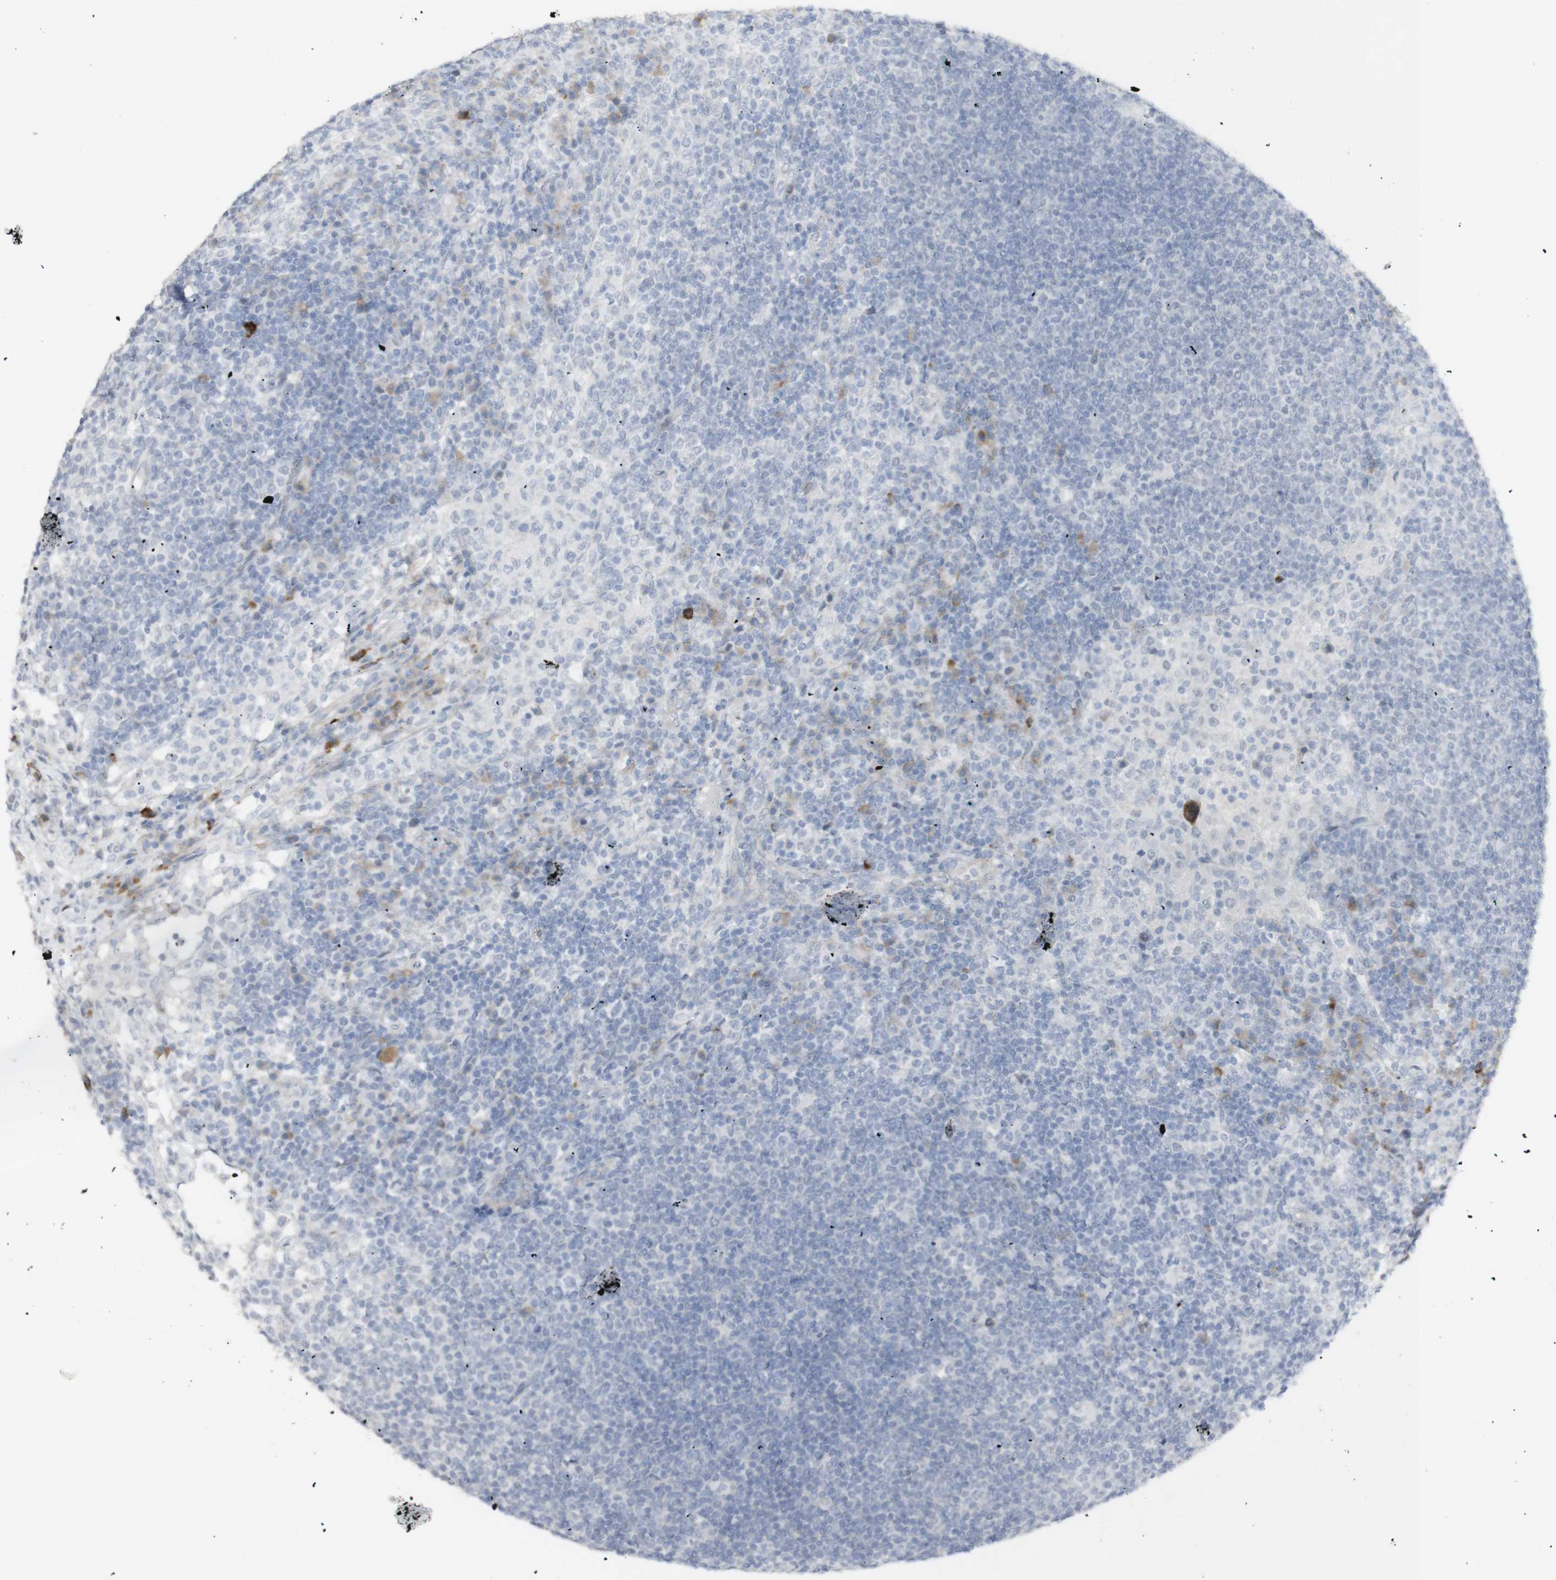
{"staining": {"intensity": "negative", "quantity": "none", "location": "none"}, "tissue": "lymph node", "cell_type": "Germinal center cells", "image_type": "normal", "snomed": [{"axis": "morphology", "description": "Normal tissue, NOS"}, {"axis": "topography", "description": "Lymph node"}], "caption": "IHC micrograph of unremarkable lymph node: lymph node stained with DAB (3,3'-diaminobenzidine) exhibits no significant protein staining in germinal center cells.", "gene": "NDST4", "patient": {"sex": "female", "age": 53}}